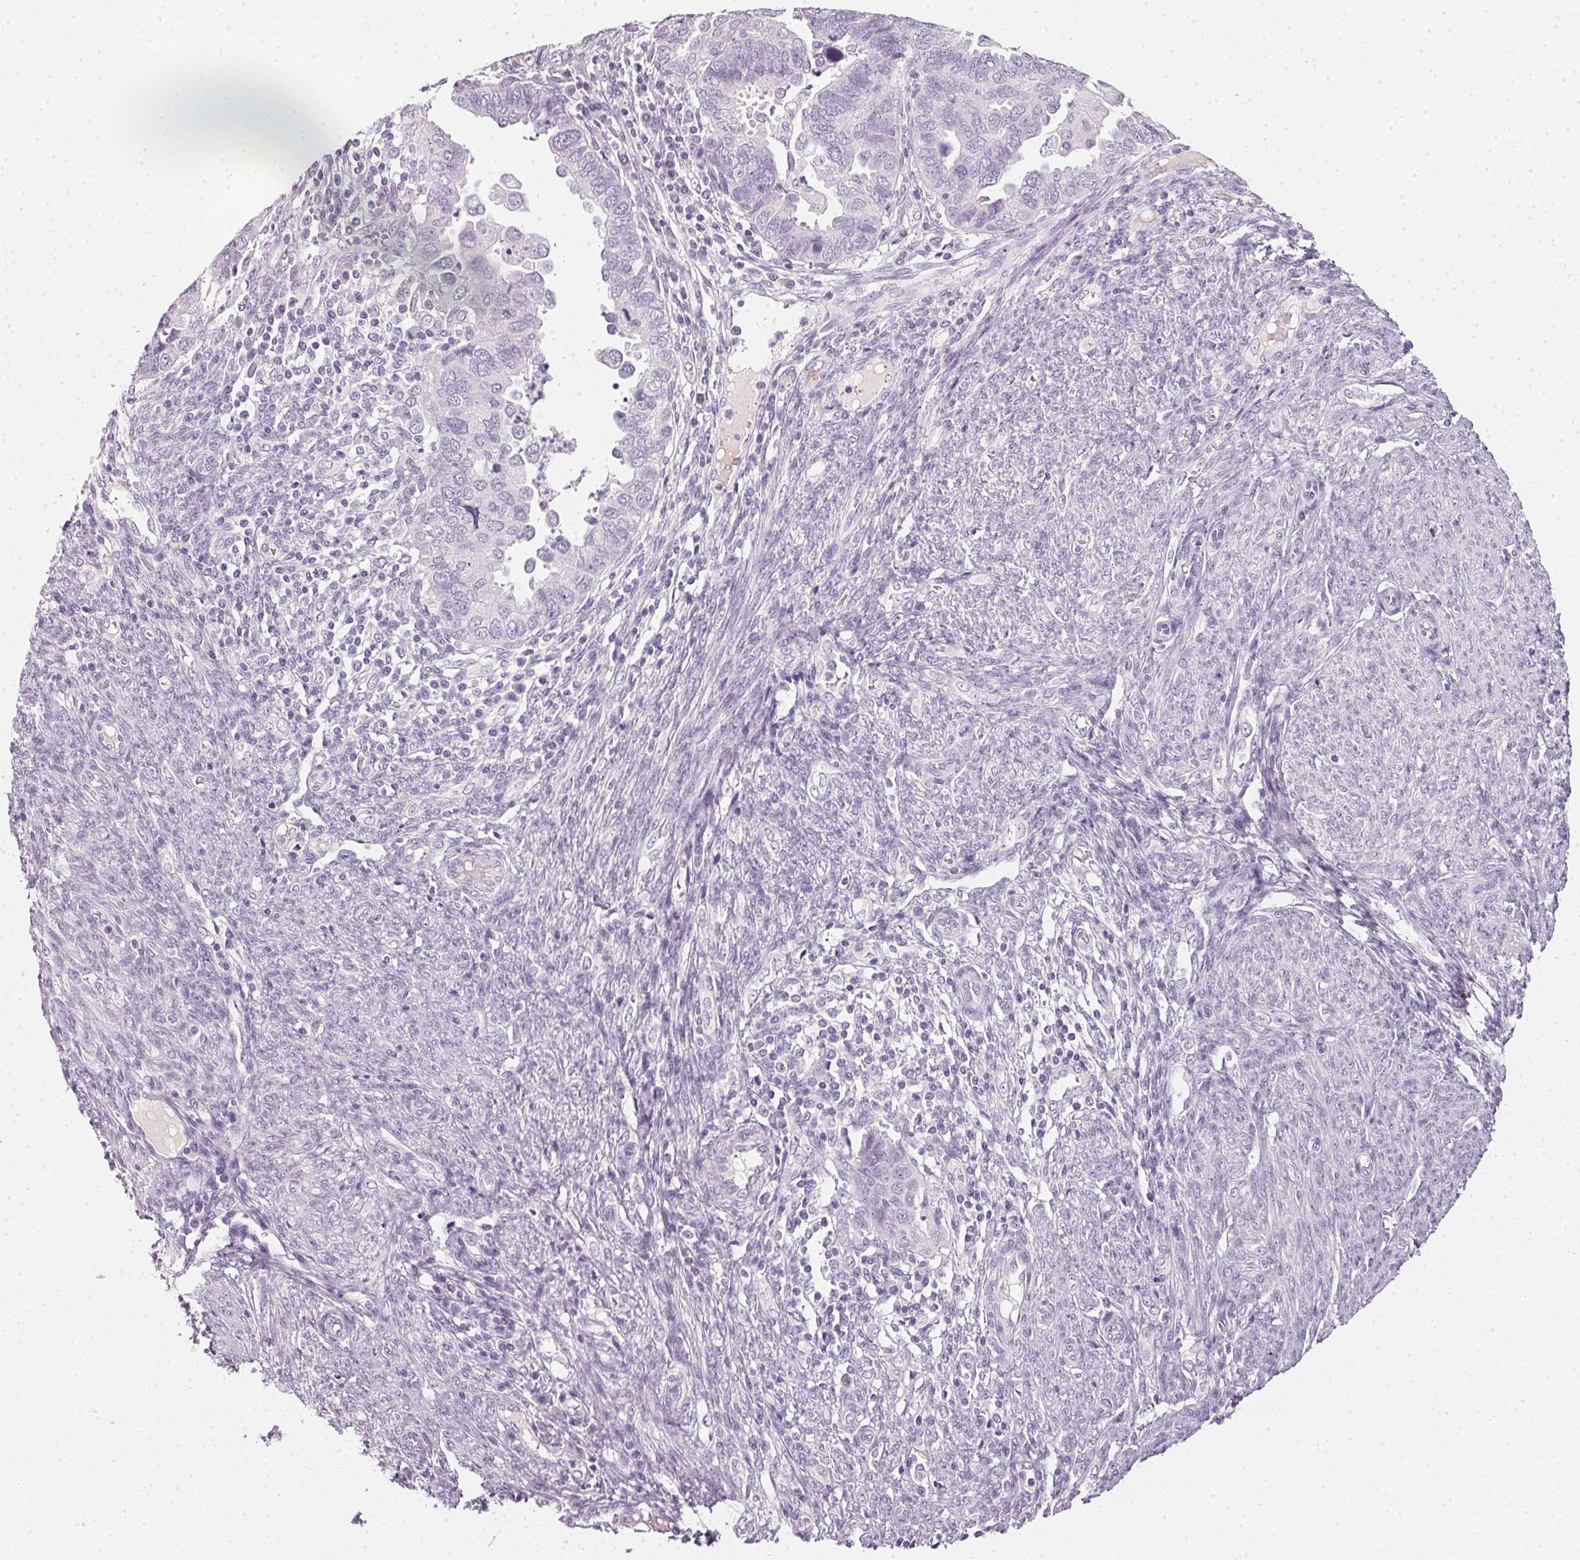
{"staining": {"intensity": "negative", "quantity": "none", "location": "none"}, "tissue": "endometrial cancer", "cell_type": "Tumor cells", "image_type": "cancer", "snomed": [{"axis": "morphology", "description": "Adenocarcinoma, NOS"}, {"axis": "topography", "description": "Endometrium"}], "caption": "There is no significant positivity in tumor cells of endometrial adenocarcinoma.", "gene": "TMEM72", "patient": {"sex": "female", "age": 79}}